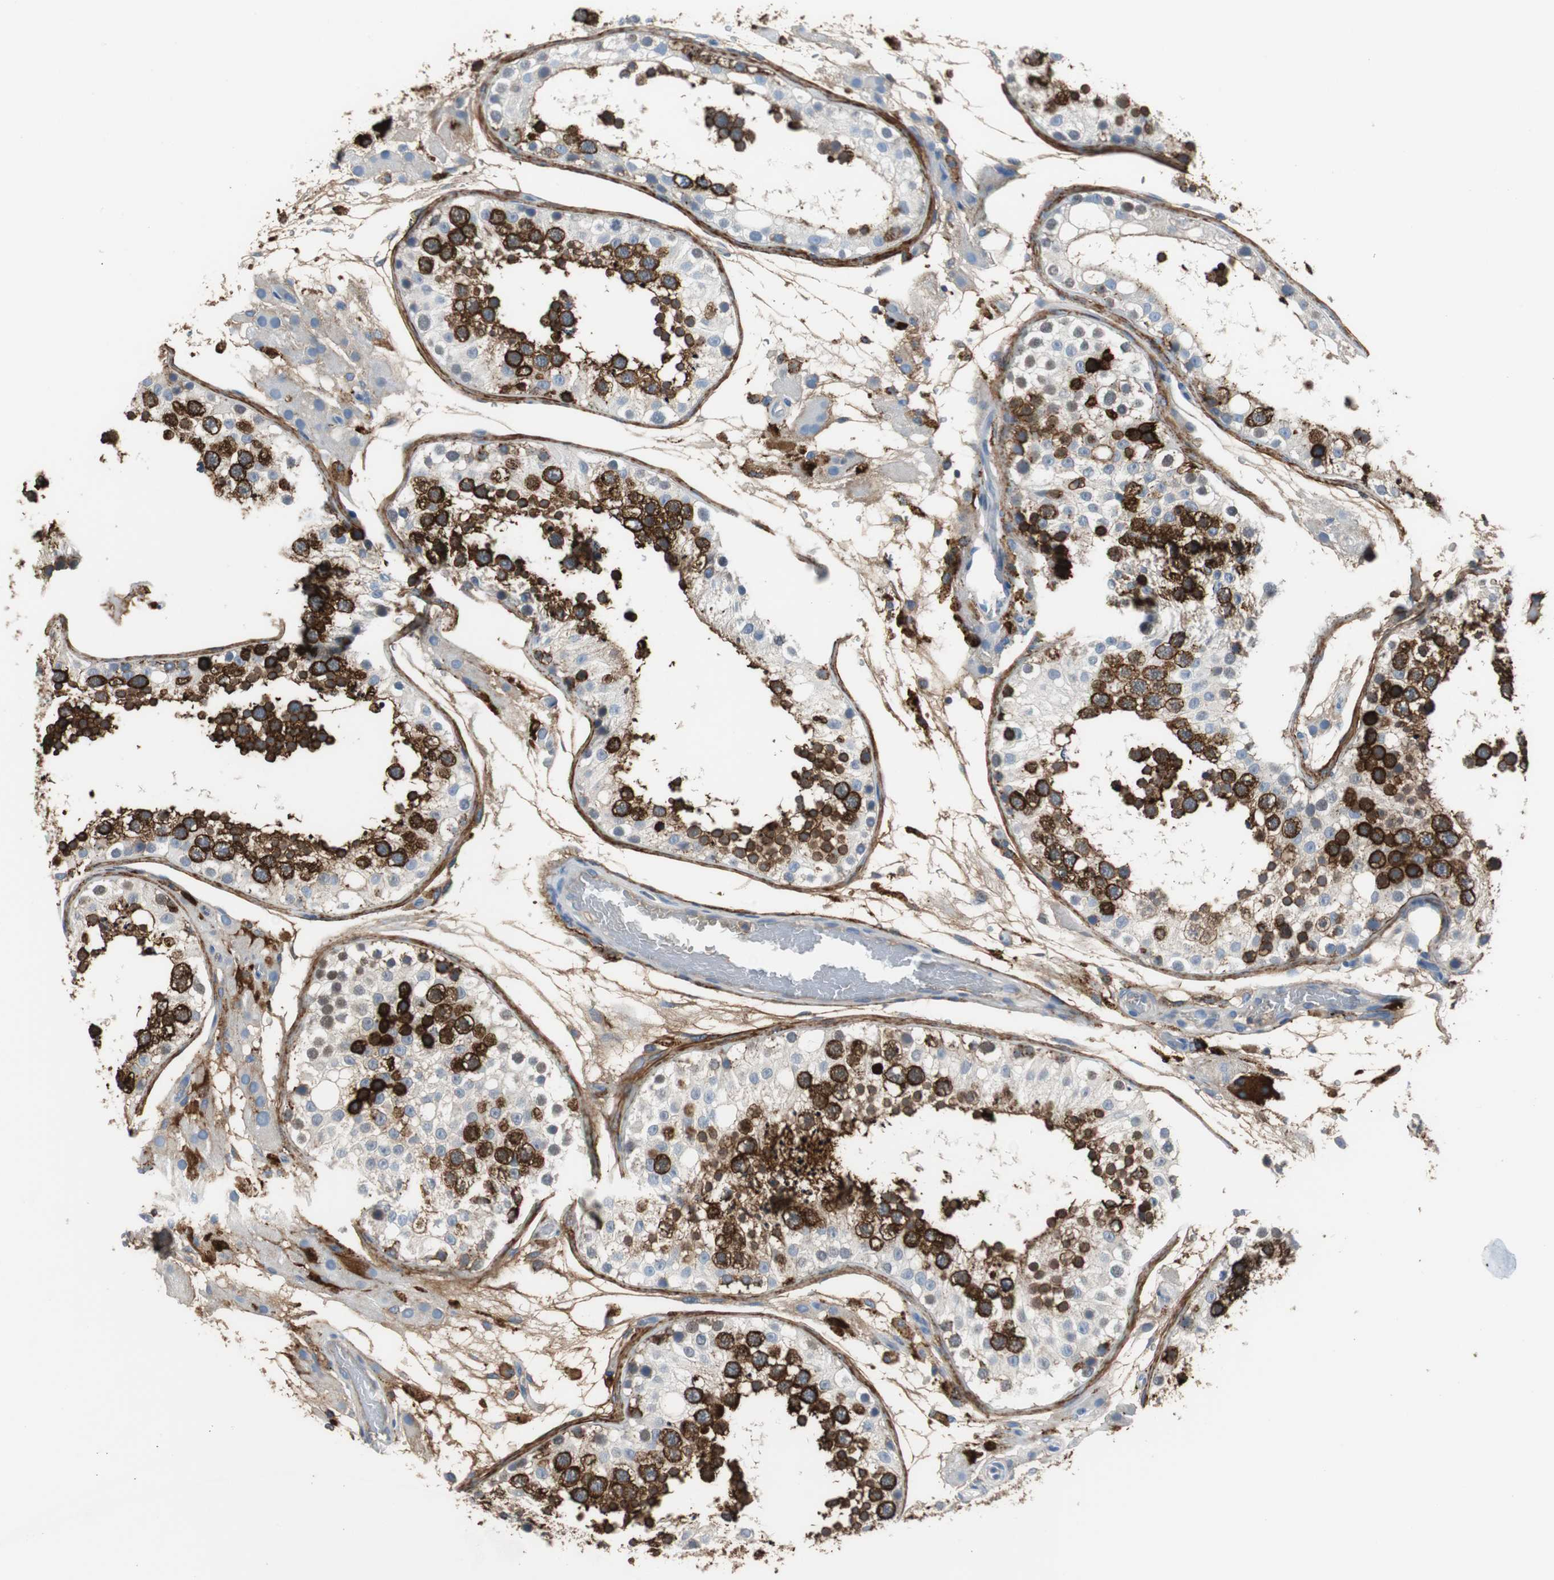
{"staining": {"intensity": "strong", "quantity": "25%-75%", "location": "cytoplasmic/membranous"}, "tissue": "testis", "cell_type": "Cells in seminiferous ducts", "image_type": "normal", "snomed": [{"axis": "morphology", "description": "Normal tissue, NOS"}, {"axis": "topography", "description": "Testis"}], "caption": "A micrograph showing strong cytoplasmic/membranous positivity in about 25%-75% of cells in seminiferous ducts in normal testis, as visualized by brown immunohistochemical staining.", "gene": "APCS", "patient": {"sex": "male", "age": 26}}